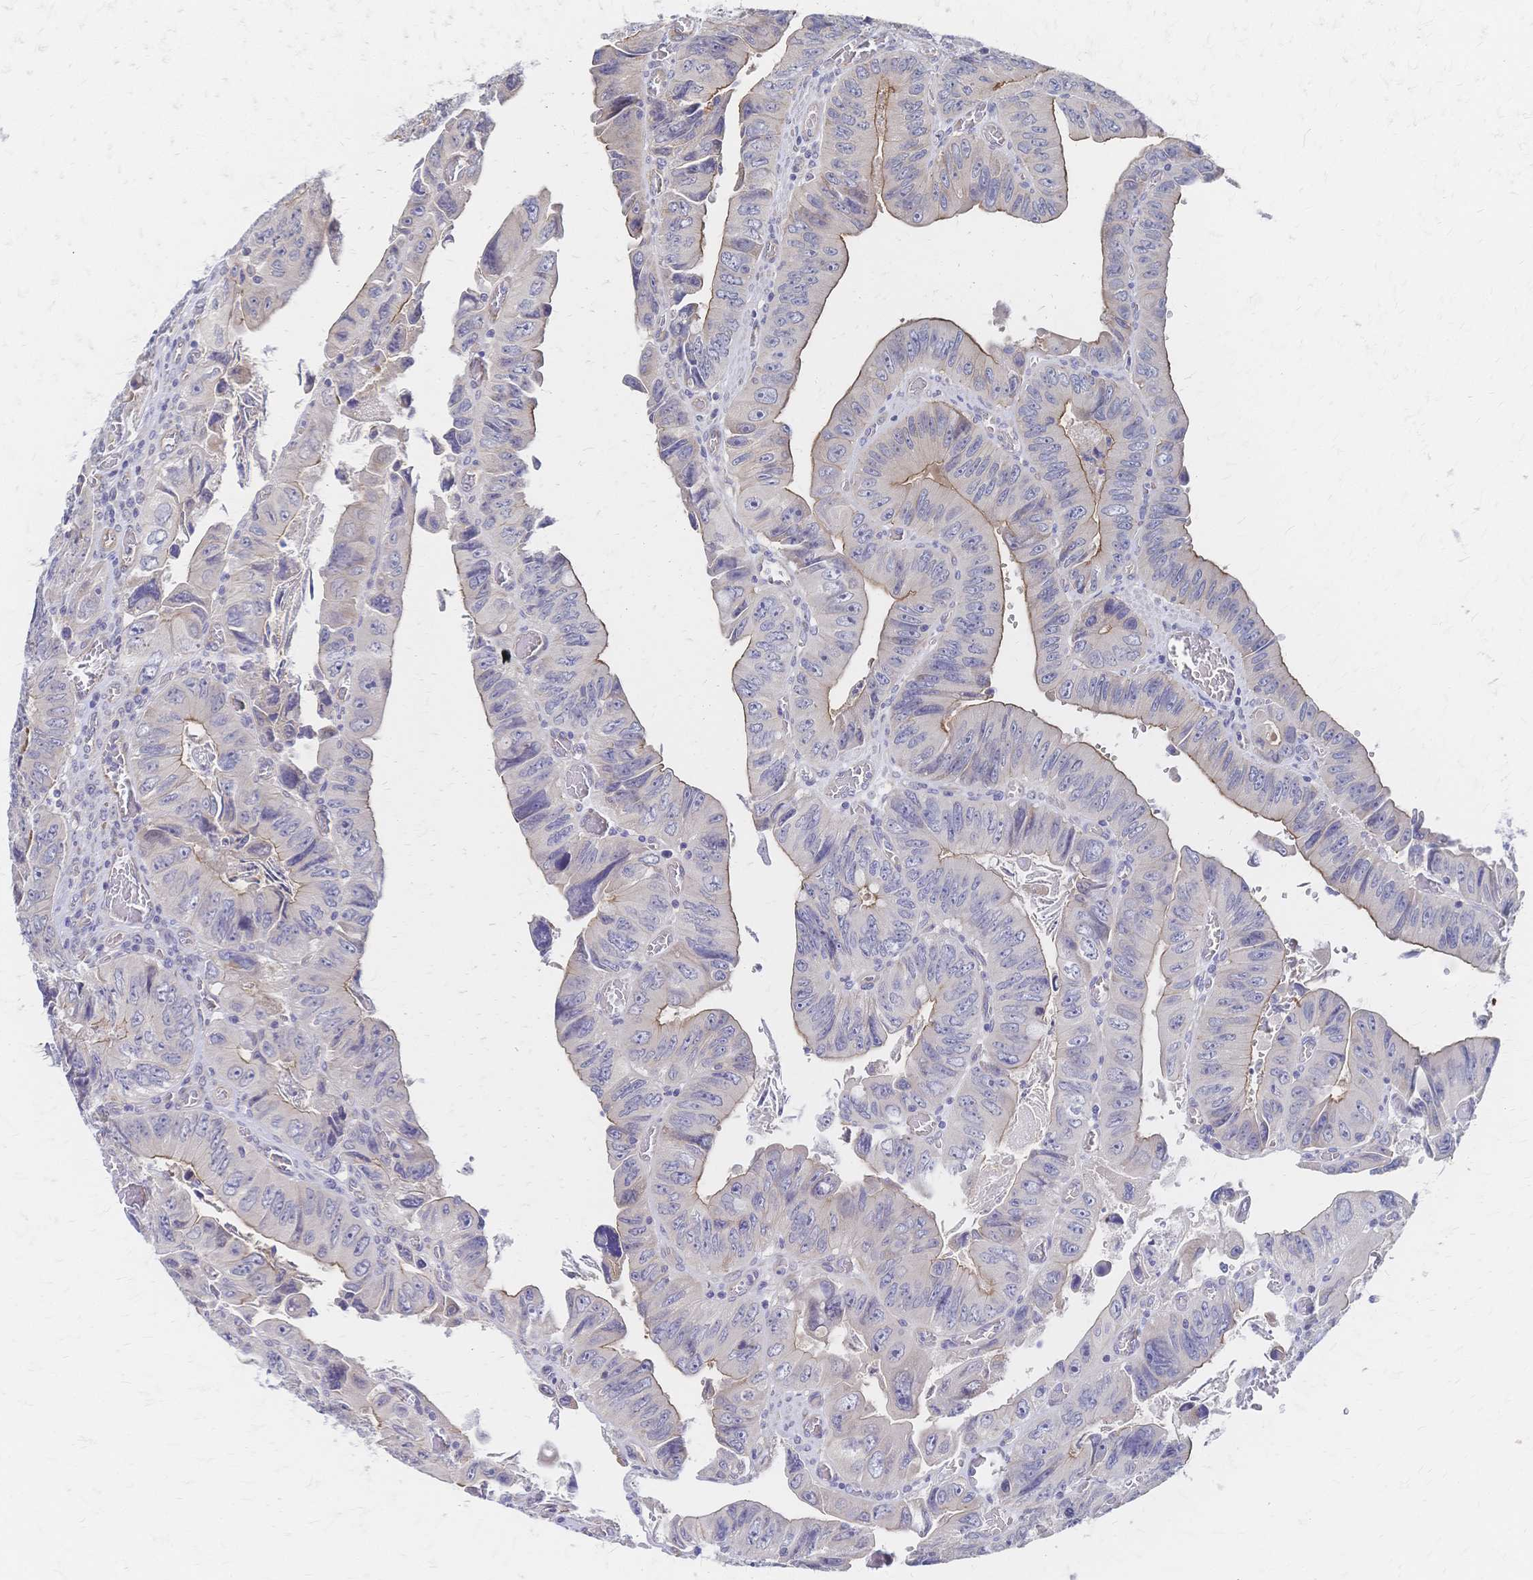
{"staining": {"intensity": "weak", "quantity": "25%-75%", "location": "cytoplasmic/membranous"}, "tissue": "colorectal cancer", "cell_type": "Tumor cells", "image_type": "cancer", "snomed": [{"axis": "morphology", "description": "Adenocarcinoma, NOS"}, {"axis": "topography", "description": "Colon"}], "caption": "Weak cytoplasmic/membranous staining for a protein is present in about 25%-75% of tumor cells of colorectal adenocarcinoma using immunohistochemistry.", "gene": "SLC5A1", "patient": {"sex": "female", "age": 84}}